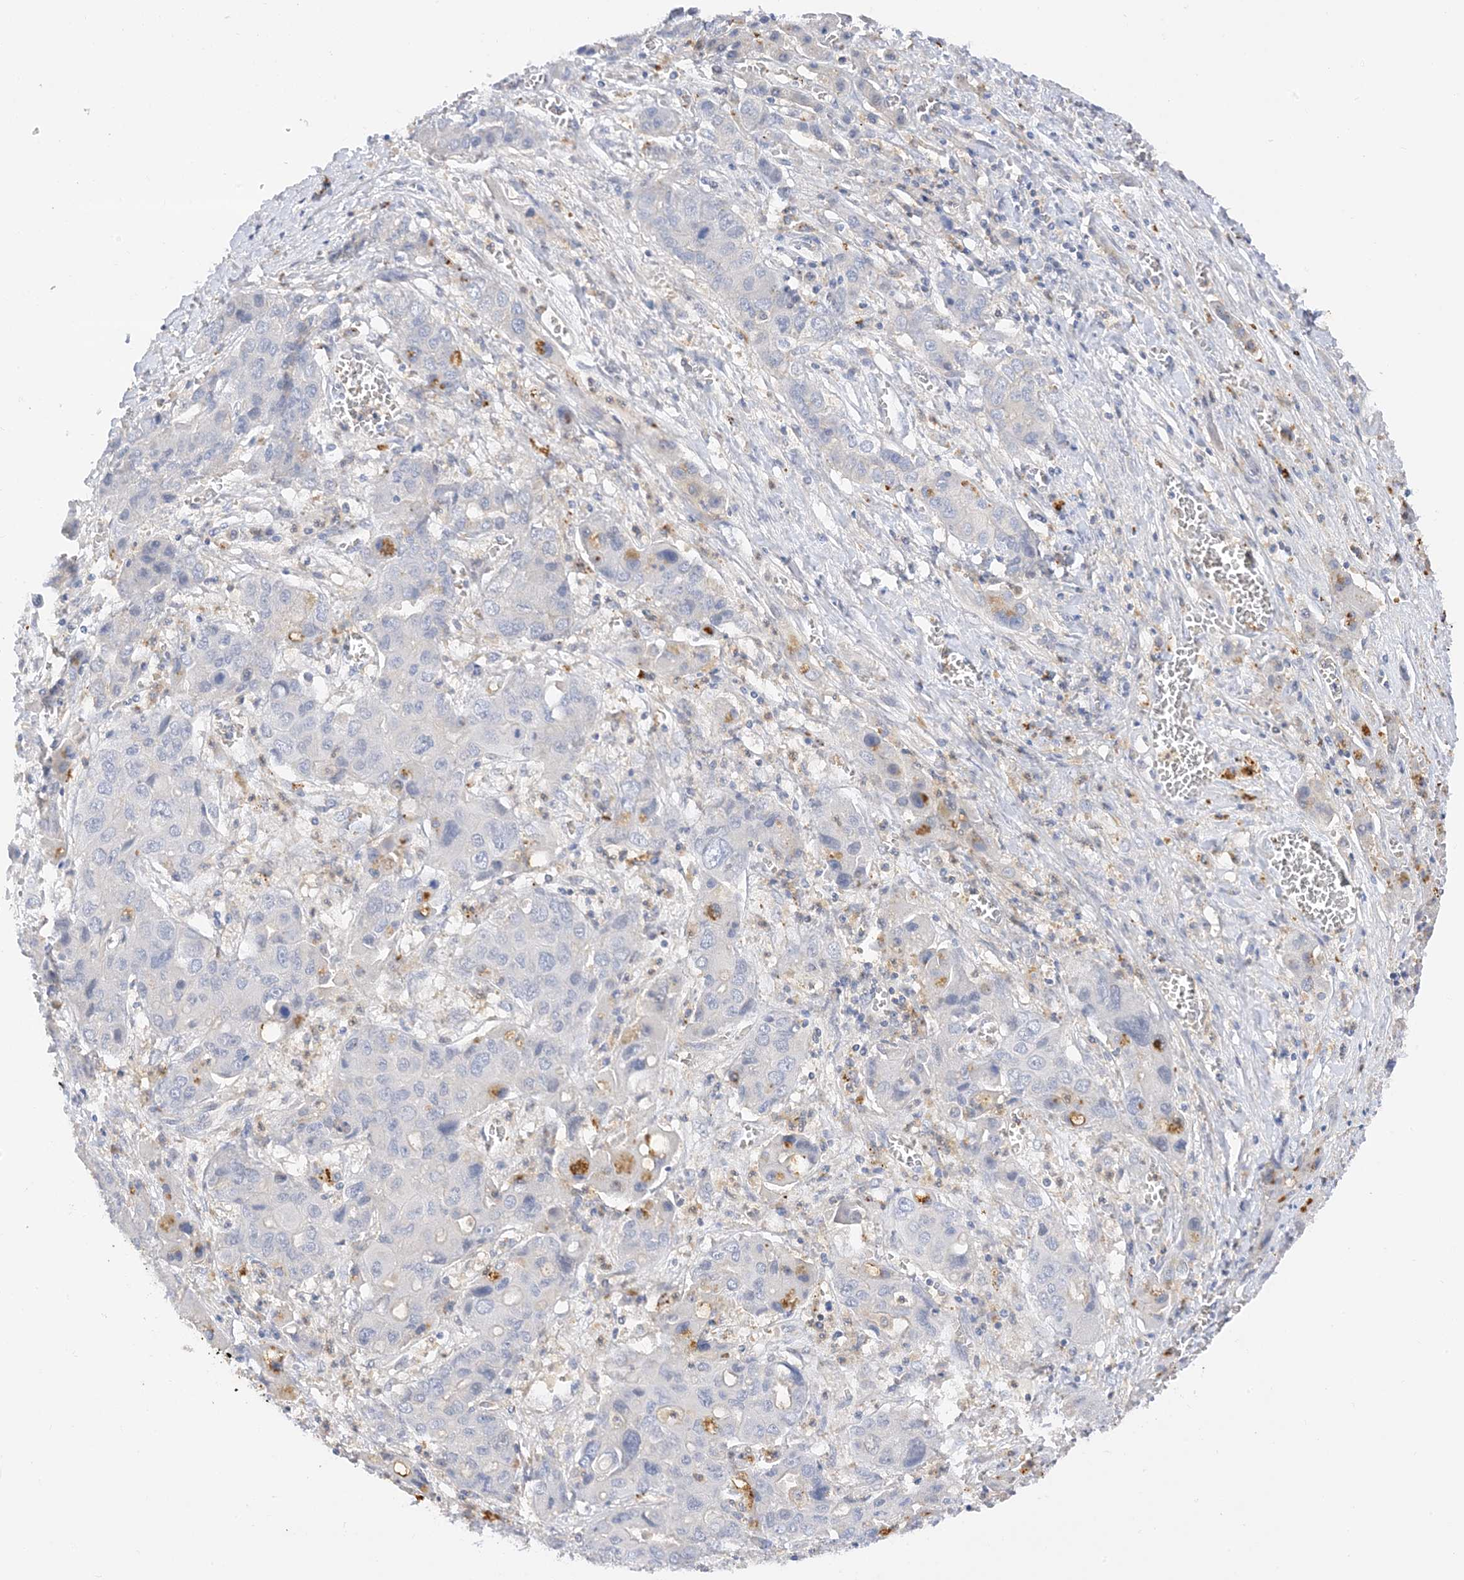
{"staining": {"intensity": "negative", "quantity": "none", "location": "none"}, "tissue": "liver cancer", "cell_type": "Tumor cells", "image_type": "cancer", "snomed": [{"axis": "morphology", "description": "Cholangiocarcinoma"}, {"axis": "topography", "description": "Liver"}], "caption": "Image shows no significant protein positivity in tumor cells of cholangiocarcinoma (liver).", "gene": "ARV1", "patient": {"sex": "male", "age": 67}}